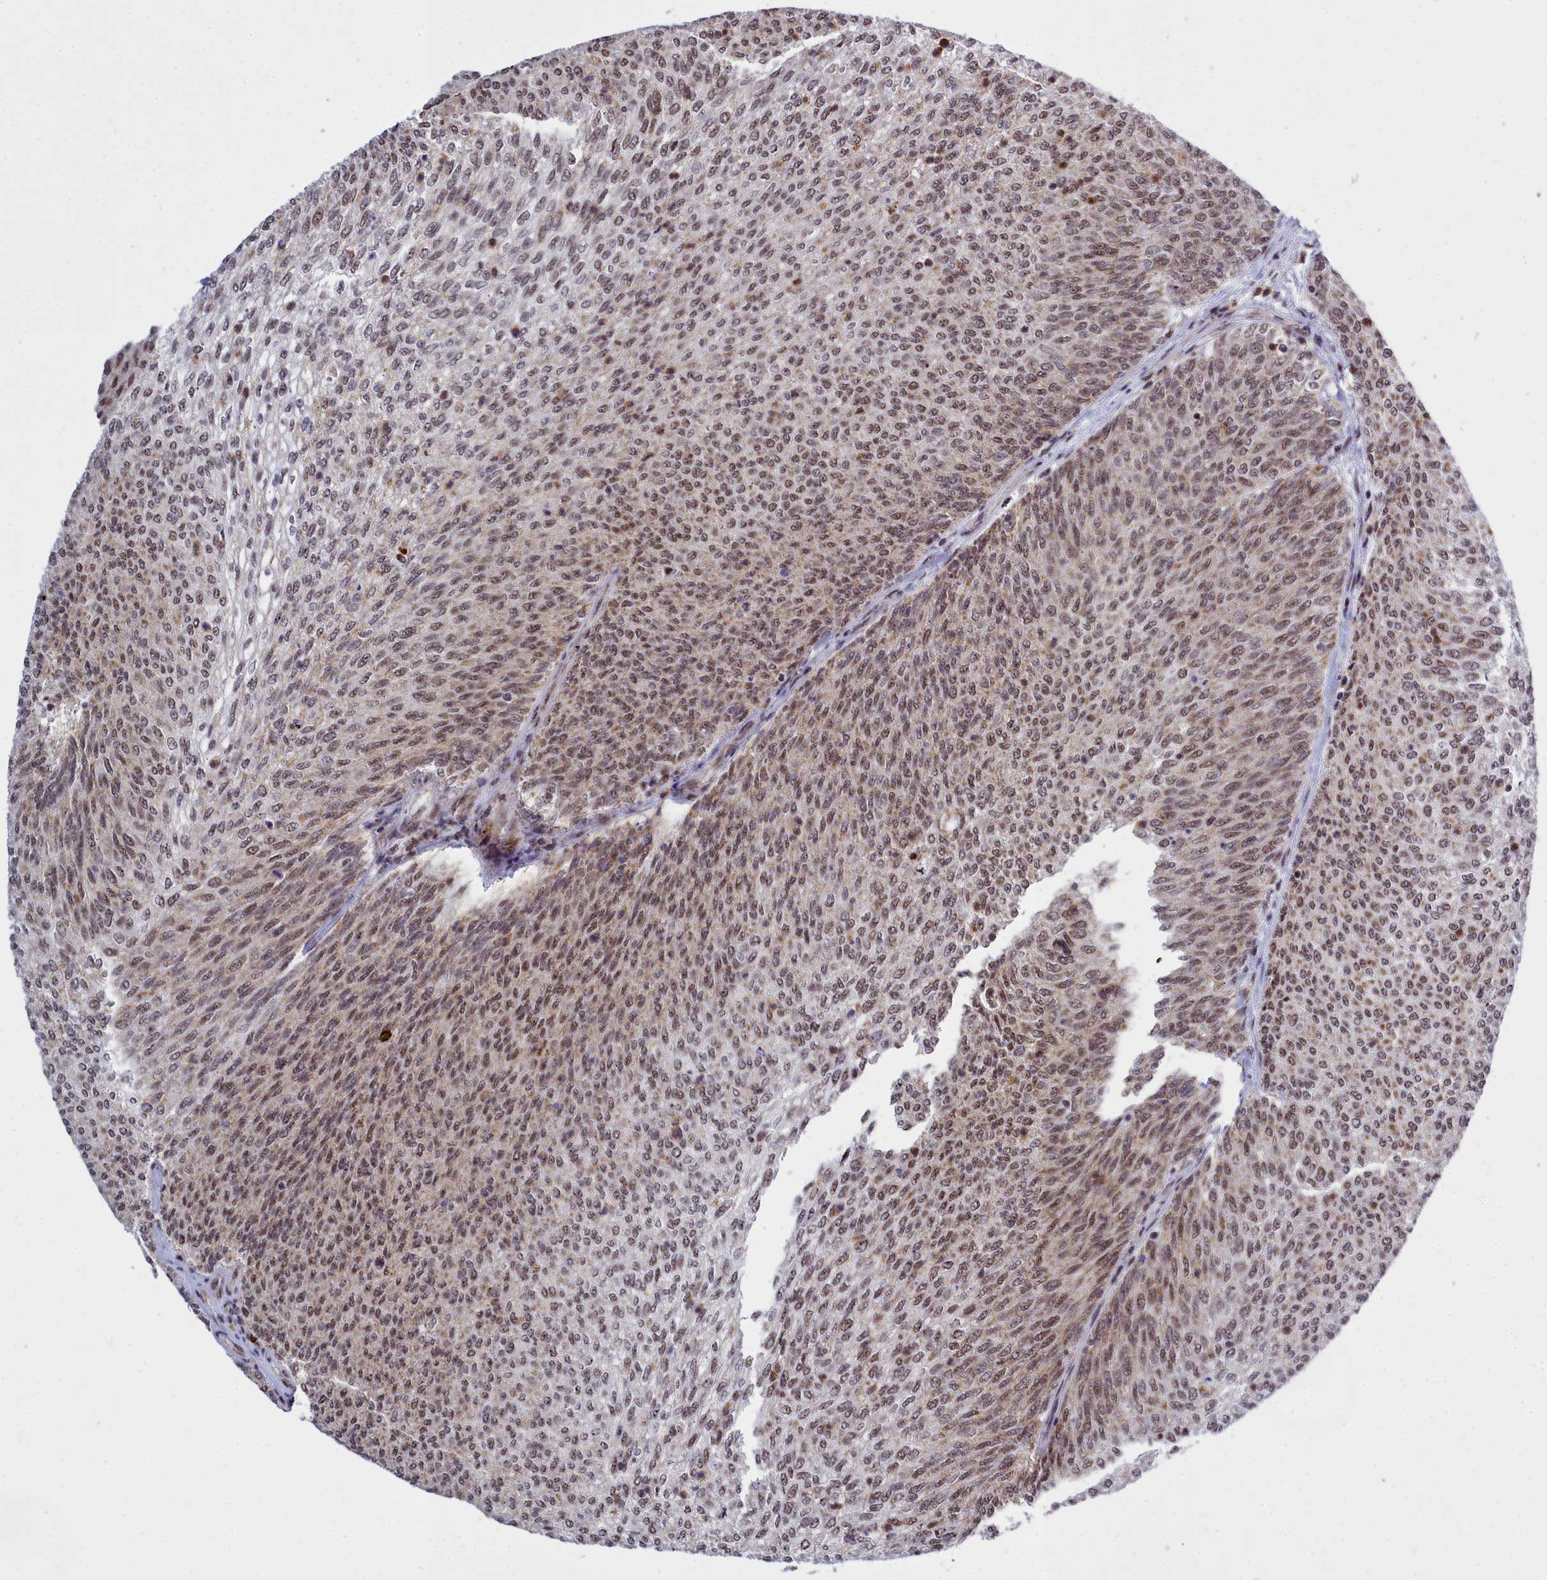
{"staining": {"intensity": "moderate", "quantity": ">75%", "location": "cytoplasmic/membranous,nuclear"}, "tissue": "urothelial cancer", "cell_type": "Tumor cells", "image_type": "cancer", "snomed": [{"axis": "morphology", "description": "Urothelial carcinoma, Low grade"}, {"axis": "topography", "description": "Urinary bladder"}], "caption": "Immunohistochemical staining of urothelial carcinoma (low-grade) exhibits moderate cytoplasmic/membranous and nuclear protein staining in about >75% of tumor cells.", "gene": "POM121L2", "patient": {"sex": "female", "age": 79}}